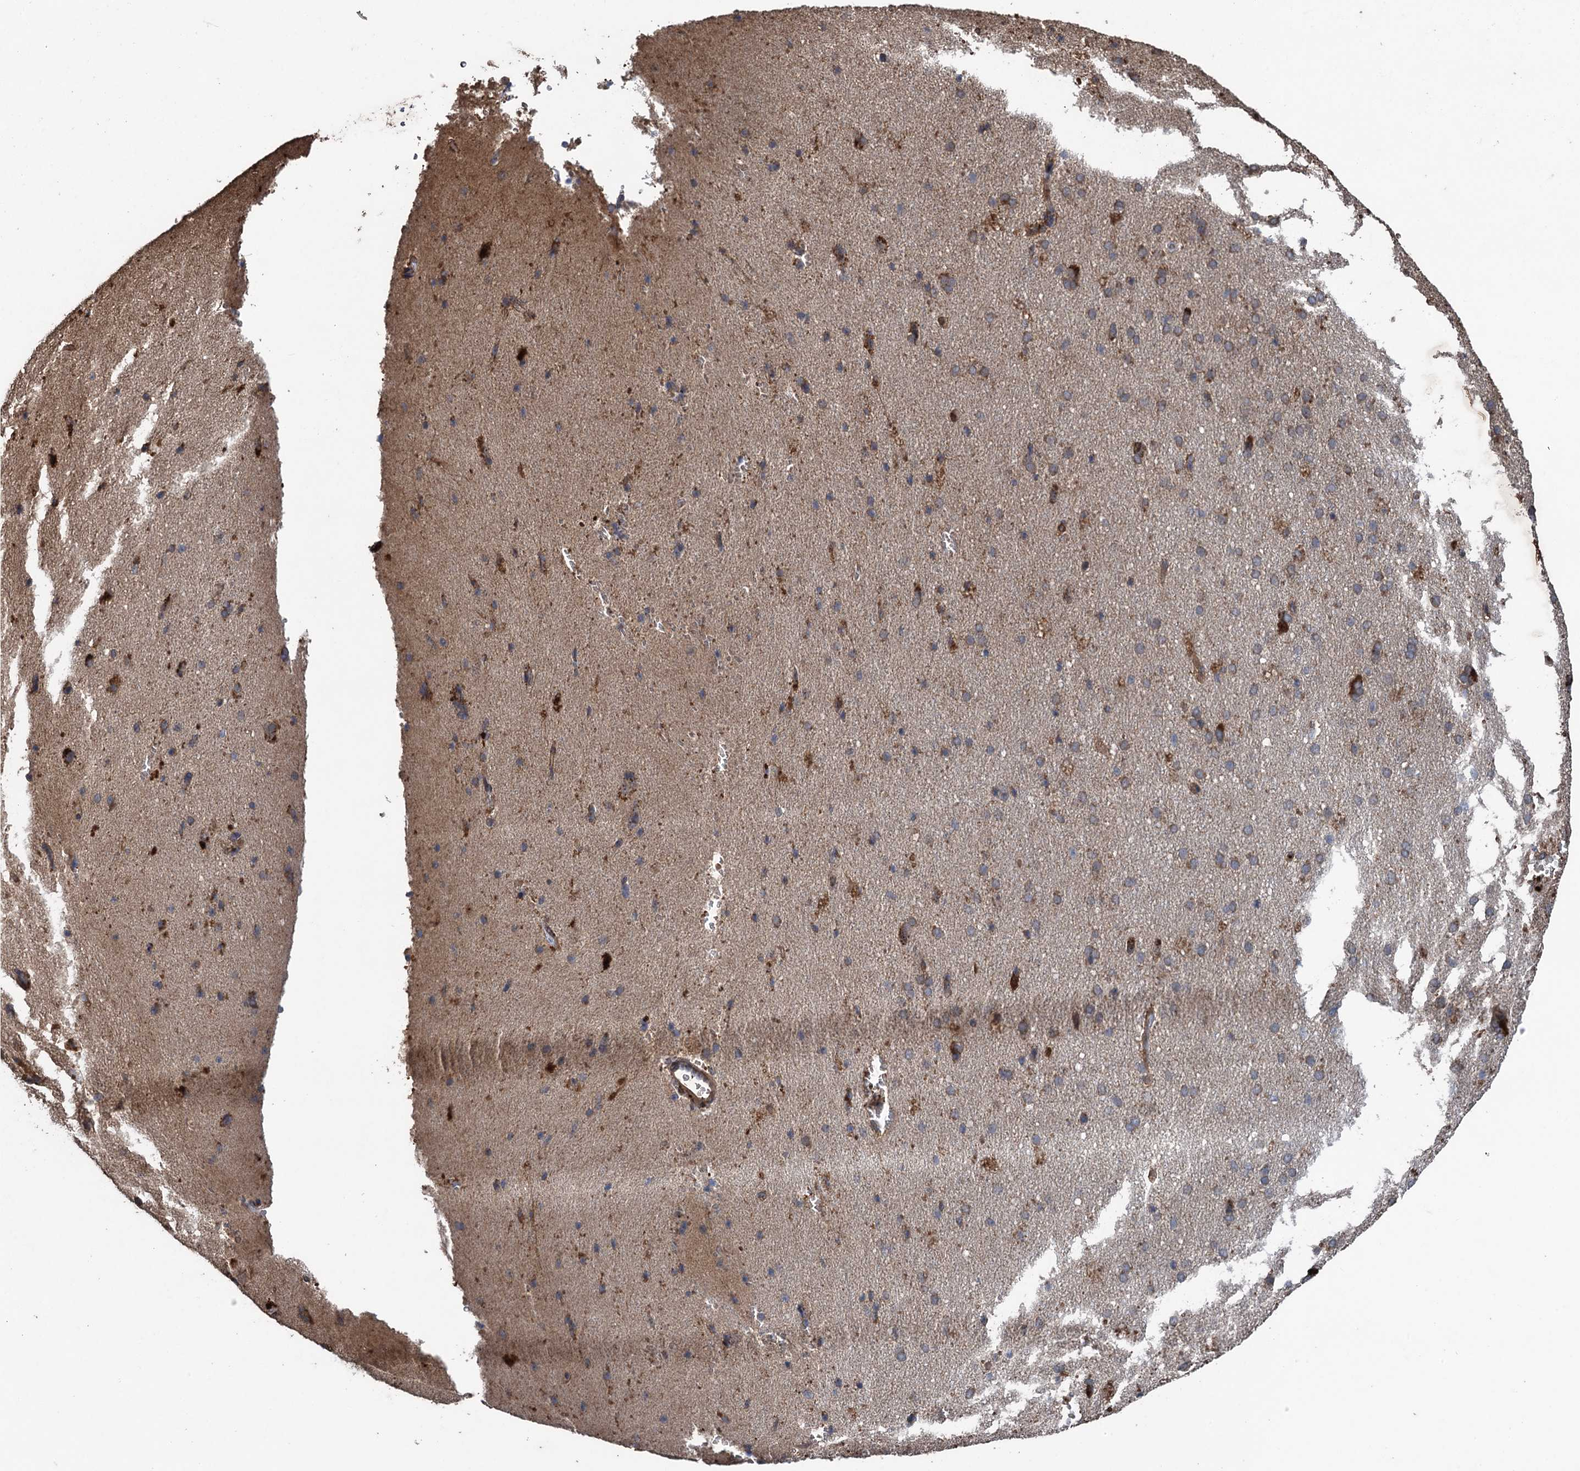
{"staining": {"intensity": "moderate", "quantity": ">75%", "location": "cytoplasmic/membranous"}, "tissue": "cerebral cortex", "cell_type": "Endothelial cells", "image_type": "normal", "snomed": [{"axis": "morphology", "description": "Normal tissue, NOS"}, {"axis": "topography", "description": "Cerebral cortex"}], "caption": "IHC micrograph of normal cerebral cortex stained for a protein (brown), which displays medium levels of moderate cytoplasmic/membranous expression in approximately >75% of endothelial cells.", "gene": "TXNDC11", "patient": {"sex": "male", "age": 62}}